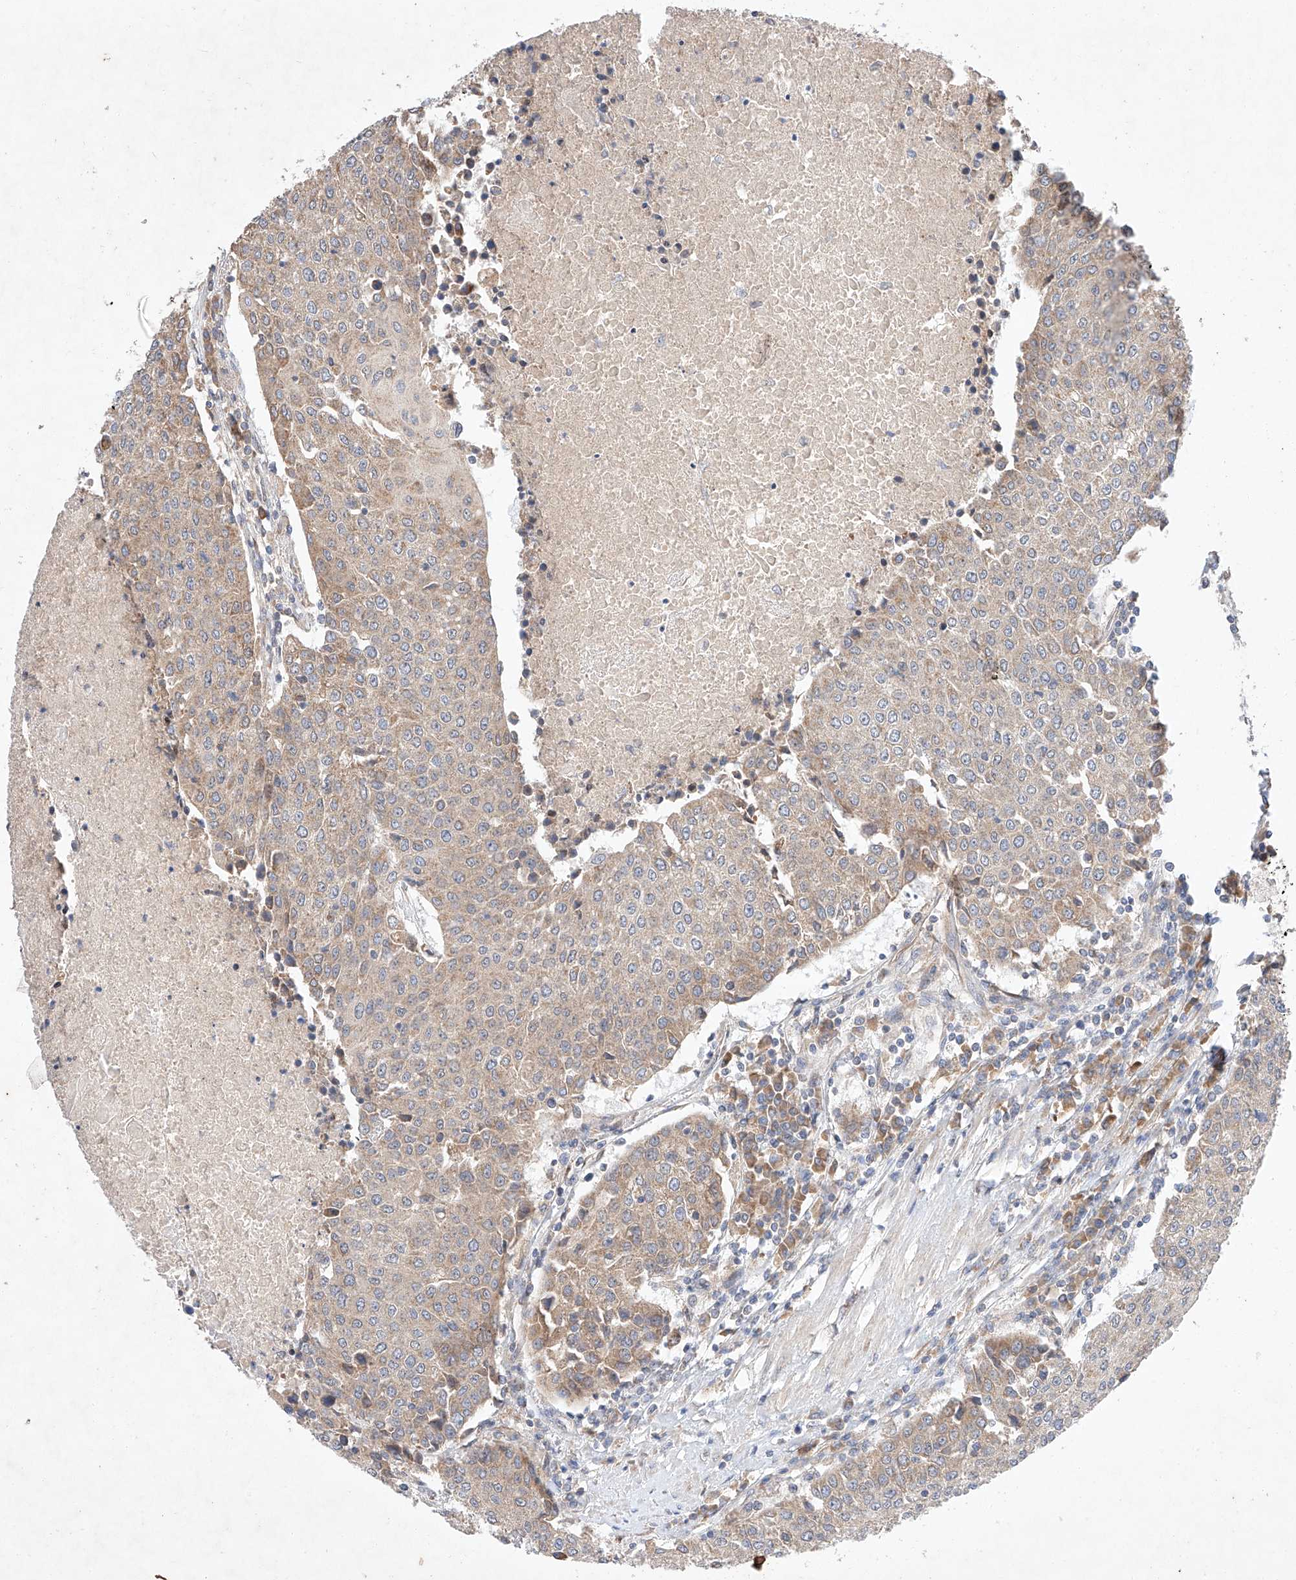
{"staining": {"intensity": "weak", "quantity": ">75%", "location": "cytoplasmic/membranous"}, "tissue": "urothelial cancer", "cell_type": "Tumor cells", "image_type": "cancer", "snomed": [{"axis": "morphology", "description": "Urothelial carcinoma, High grade"}, {"axis": "topography", "description": "Urinary bladder"}], "caption": "Tumor cells show low levels of weak cytoplasmic/membranous positivity in about >75% of cells in urothelial cancer.", "gene": "C6orf118", "patient": {"sex": "female", "age": 85}}